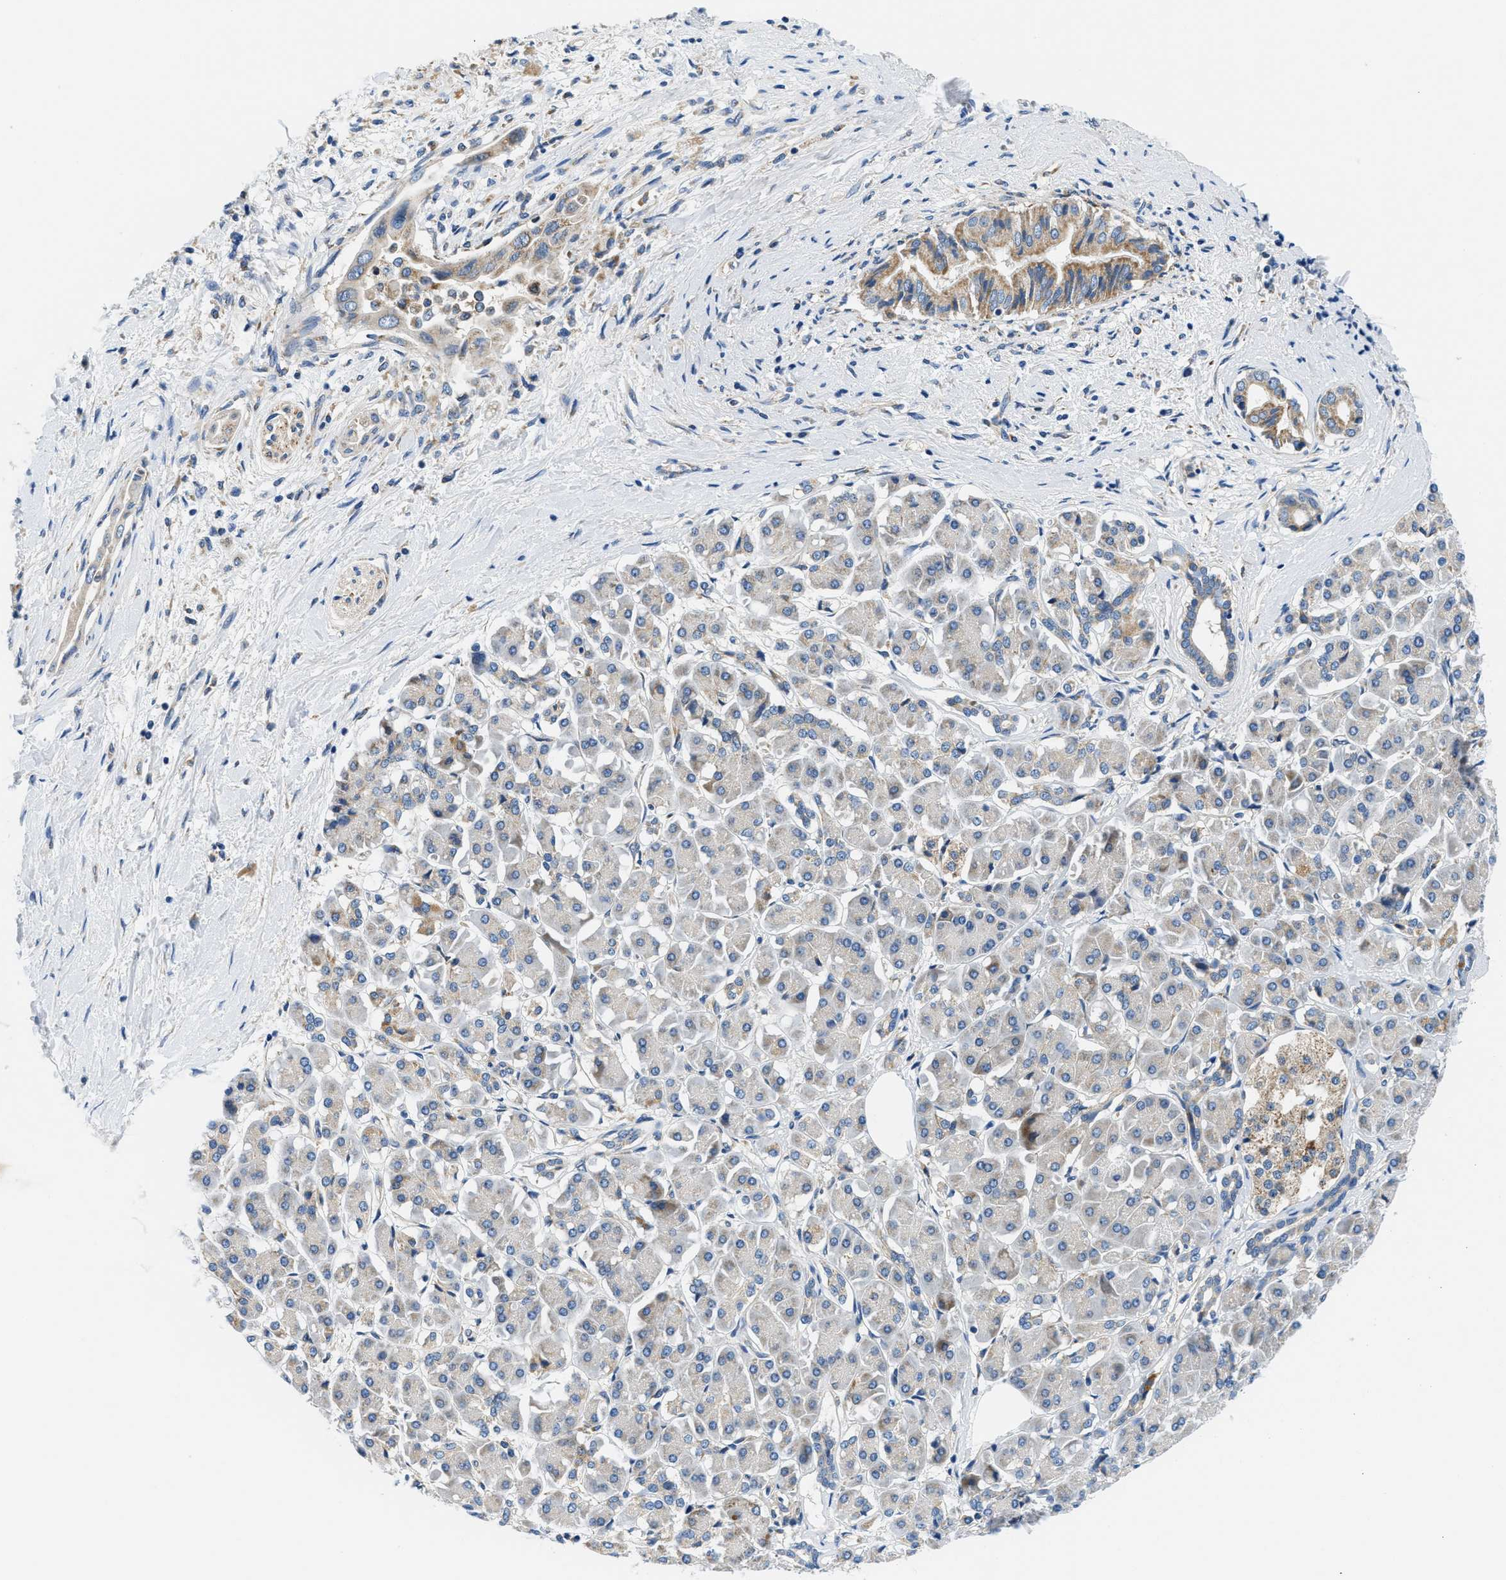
{"staining": {"intensity": "weak", "quantity": "<25%", "location": "cytoplasmic/membranous"}, "tissue": "pancreatic cancer", "cell_type": "Tumor cells", "image_type": "cancer", "snomed": [{"axis": "morphology", "description": "Adenocarcinoma, NOS"}, {"axis": "topography", "description": "Pancreas"}], "caption": "This is a micrograph of immunohistochemistry staining of pancreatic cancer (adenocarcinoma), which shows no staining in tumor cells.", "gene": "SAMD4B", "patient": {"sex": "male", "age": 55}}